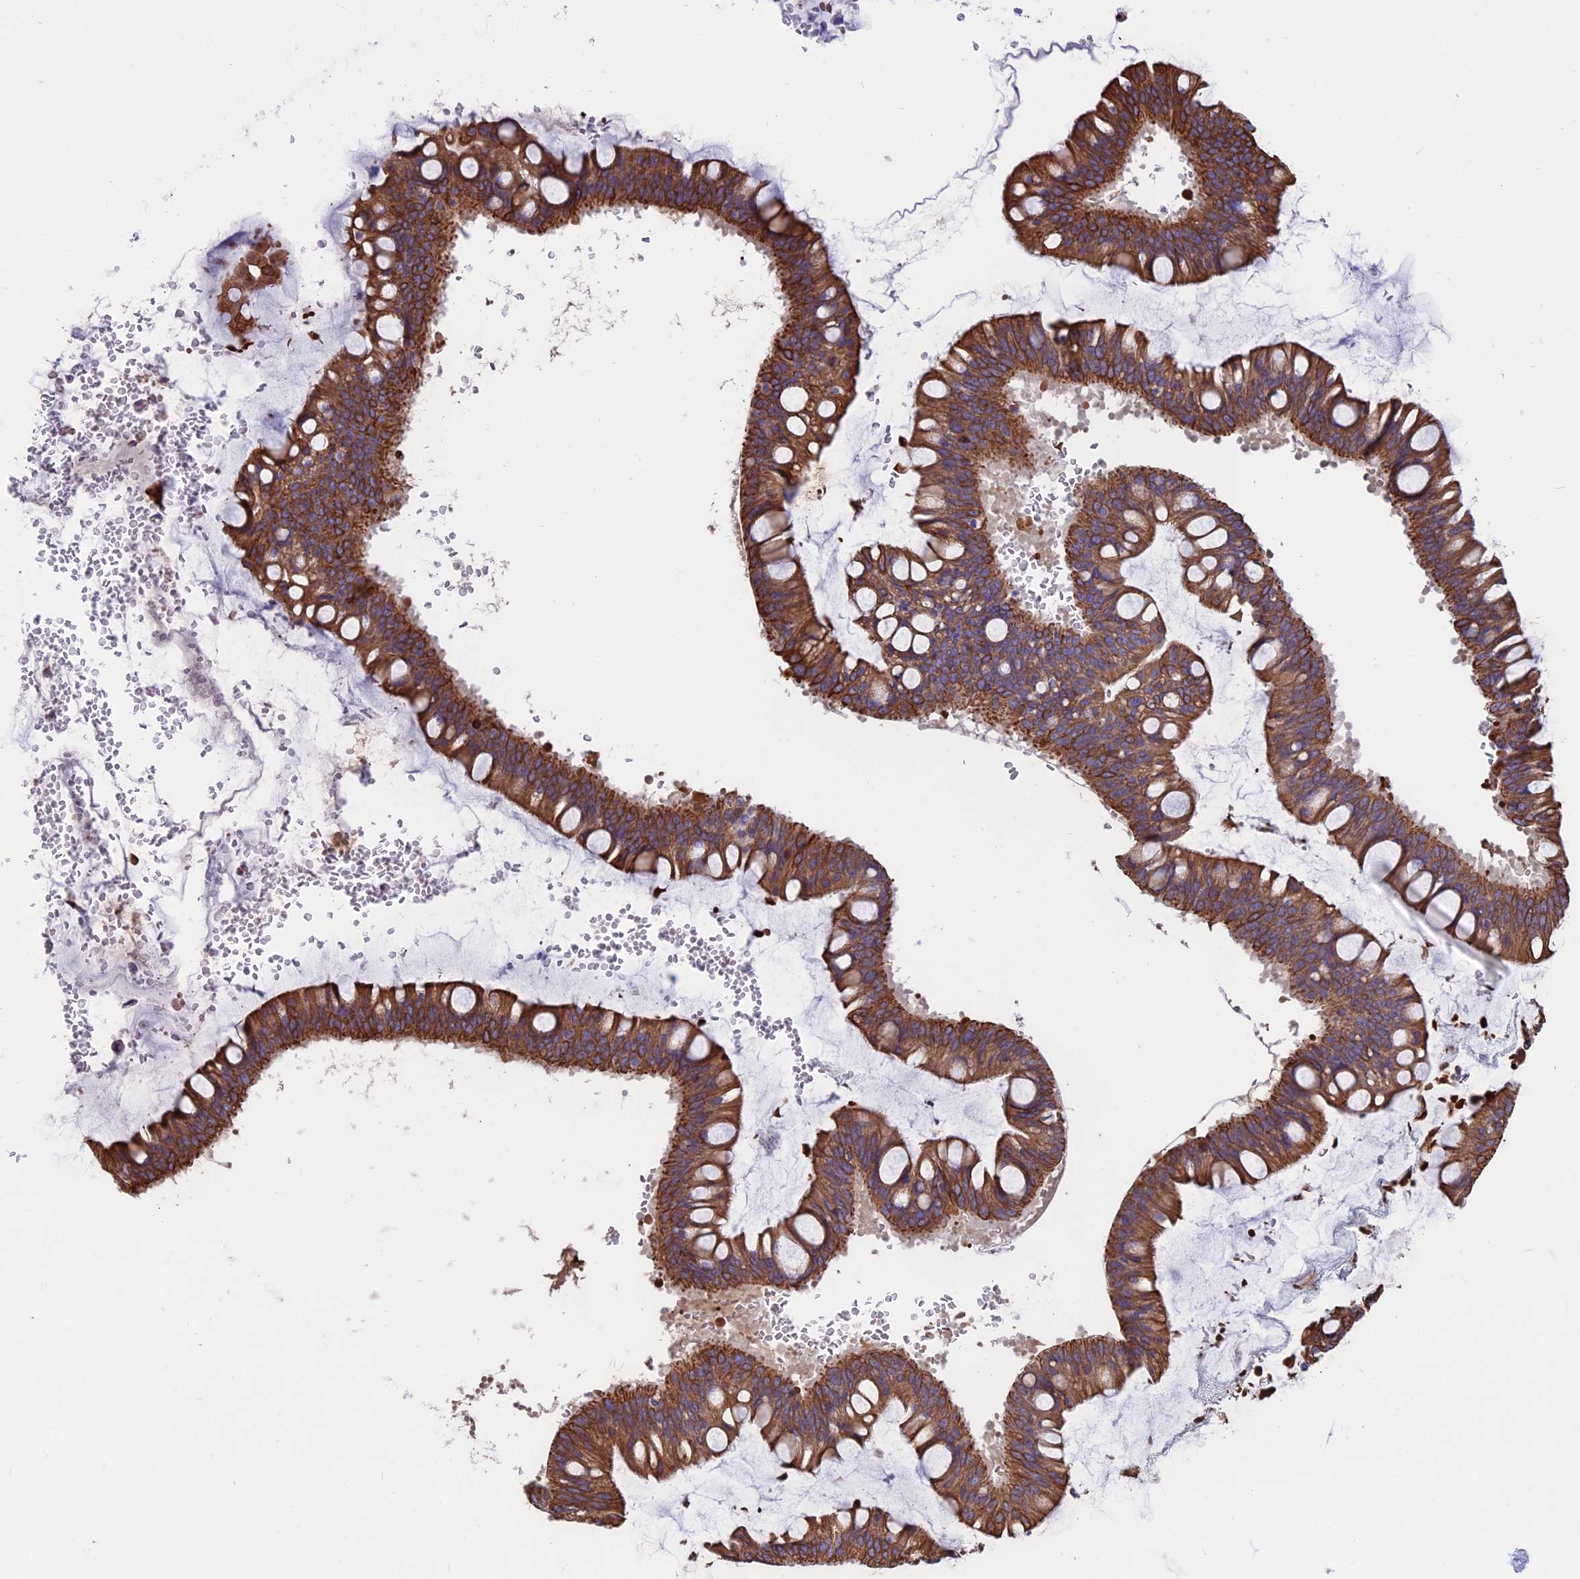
{"staining": {"intensity": "strong", "quantity": ">75%", "location": "cytoplasmic/membranous"}, "tissue": "ovarian cancer", "cell_type": "Tumor cells", "image_type": "cancer", "snomed": [{"axis": "morphology", "description": "Cystadenocarcinoma, mucinous, NOS"}, {"axis": "topography", "description": "Ovary"}], "caption": "IHC image of human mucinous cystadenocarcinoma (ovarian) stained for a protein (brown), which reveals high levels of strong cytoplasmic/membranous expression in approximately >75% of tumor cells.", "gene": "CDAN1", "patient": {"sex": "female", "age": 73}}